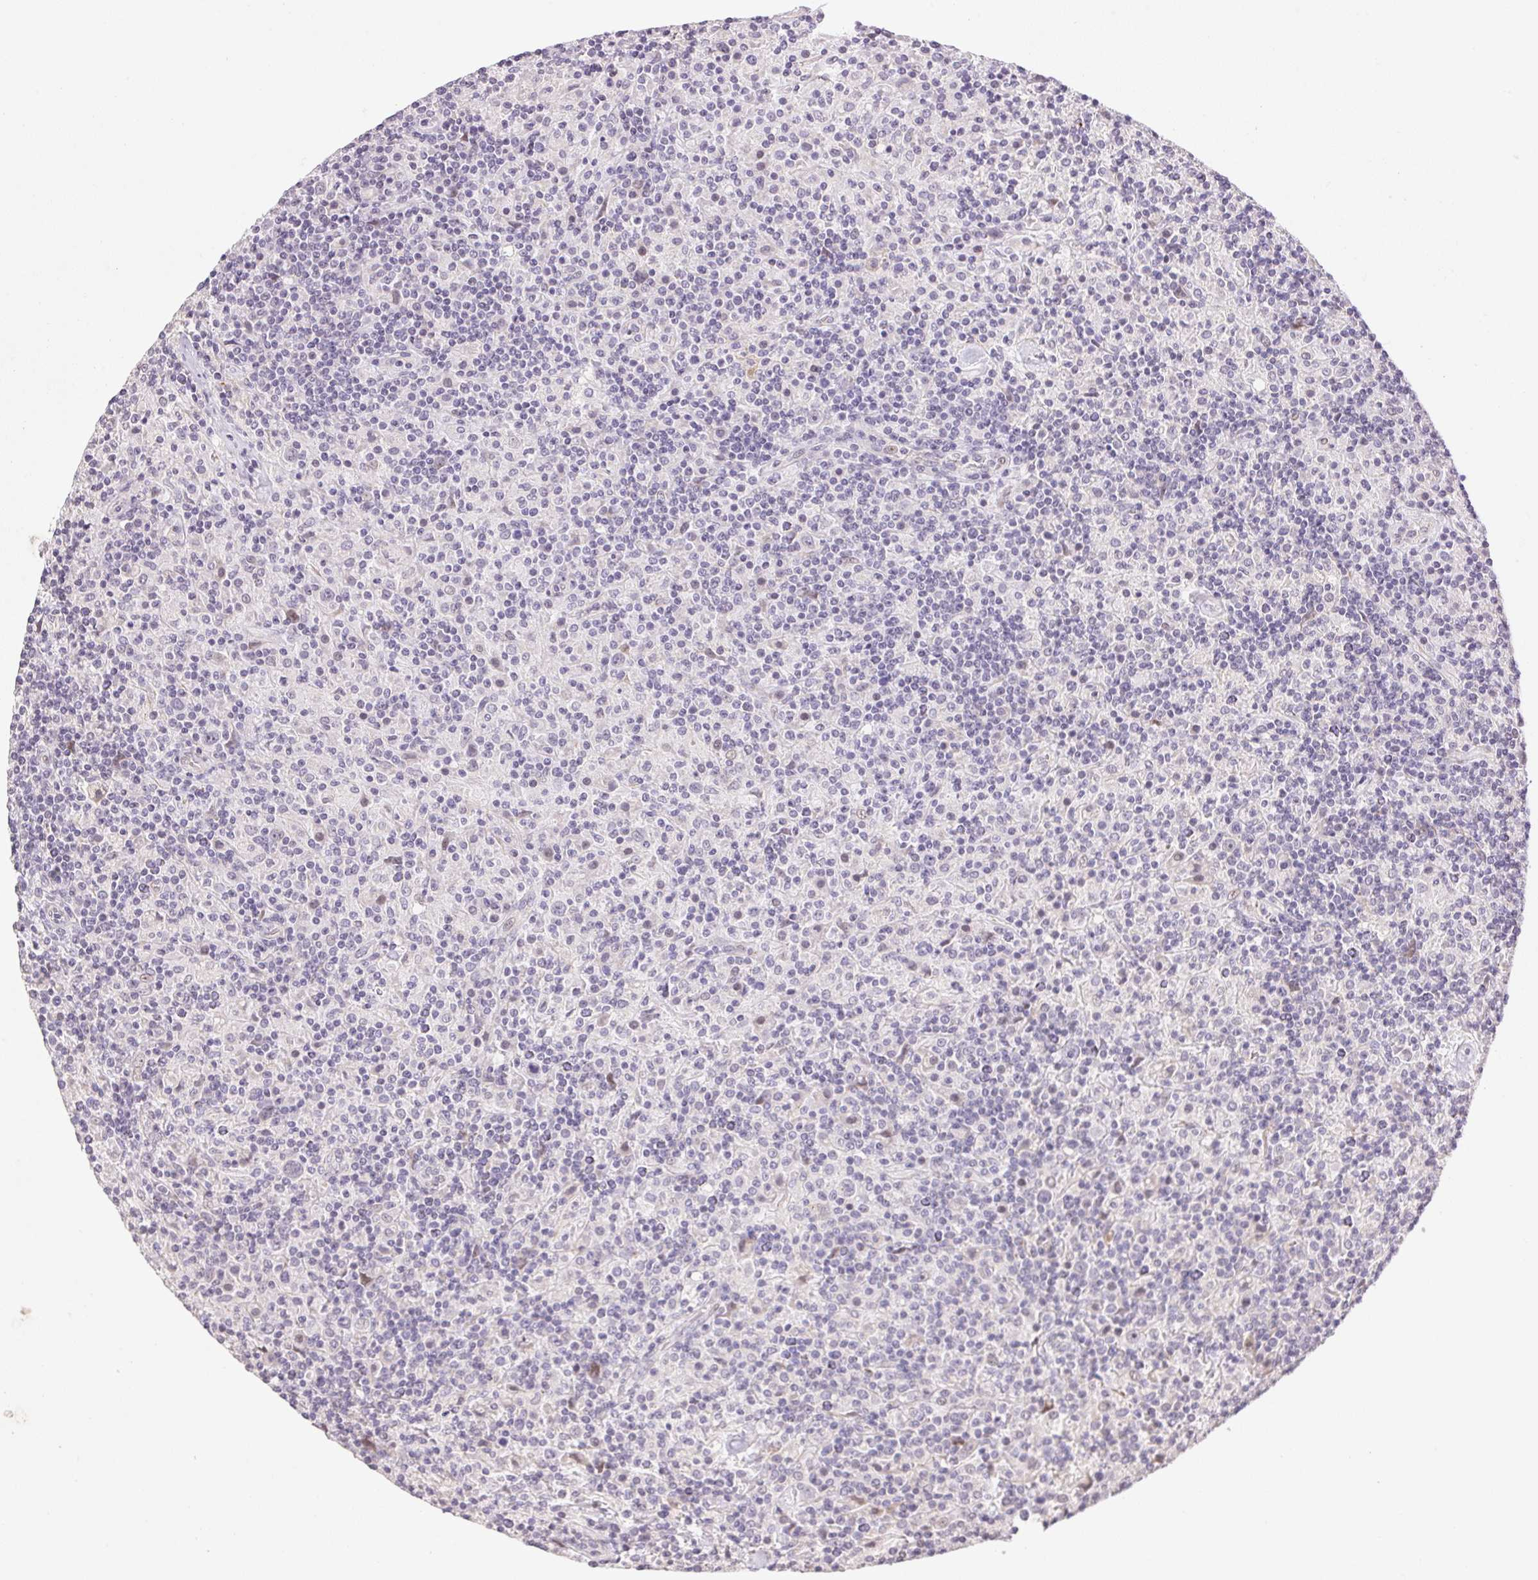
{"staining": {"intensity": "negative", "quantity": "none", "location": "none"}, "tissue": "lymphoma", "cell_type": "Tumor cells", "image_type": "cancer", "snomed": [{"axis": "morphology", "description": "Hodgkin's disease, NOS"}, {"axis": "topography", "description": "Lymph node"}], "caption": "The photomicrograph demonstrates no staining of tumor cells in Hodgkin's disease.", "gene": "GYG2", "patient": {"sex": "male", "age": 70}}